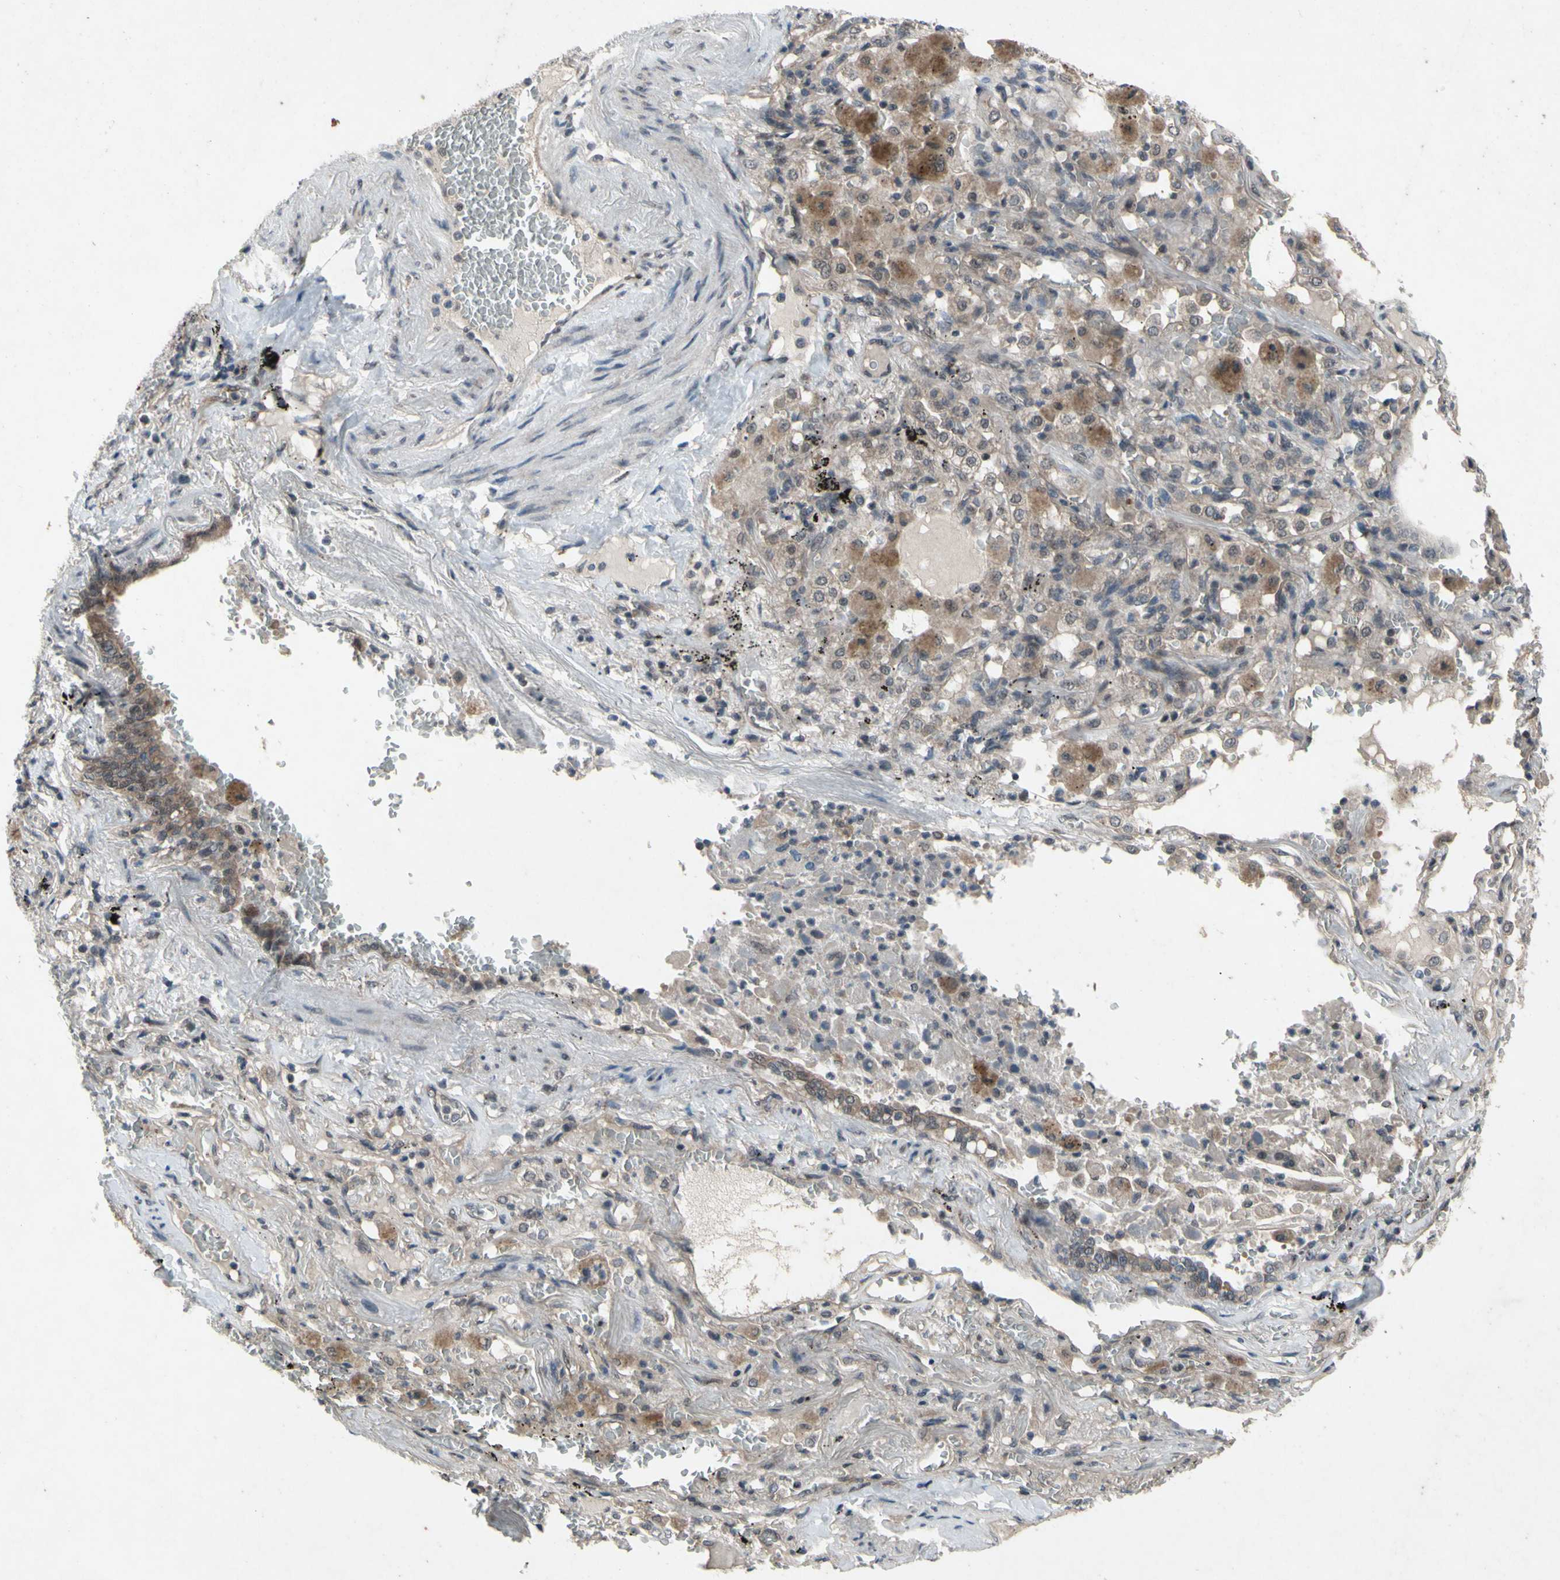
{"staining": {"intensity": "weak", "quantity": ">75%", "location": "cytoplasmic/membranous"}, "tissue": "lung cancer", "cell_type": "Tumor cells", "image_type": "cancer", "snomed": [{"axis": "morphology", "description": "Squamous cell carcinoma, NOS"}, {"axis": "topography", "description": "Lung"}], "caption": "Brown immunohistochemical staining in lung cancer shows weak cytoplasmic/membranous positivity in about >75% of tumor cells.", "gene": "TRDMT1", "patient": {"sex": "male", "age": 57}}